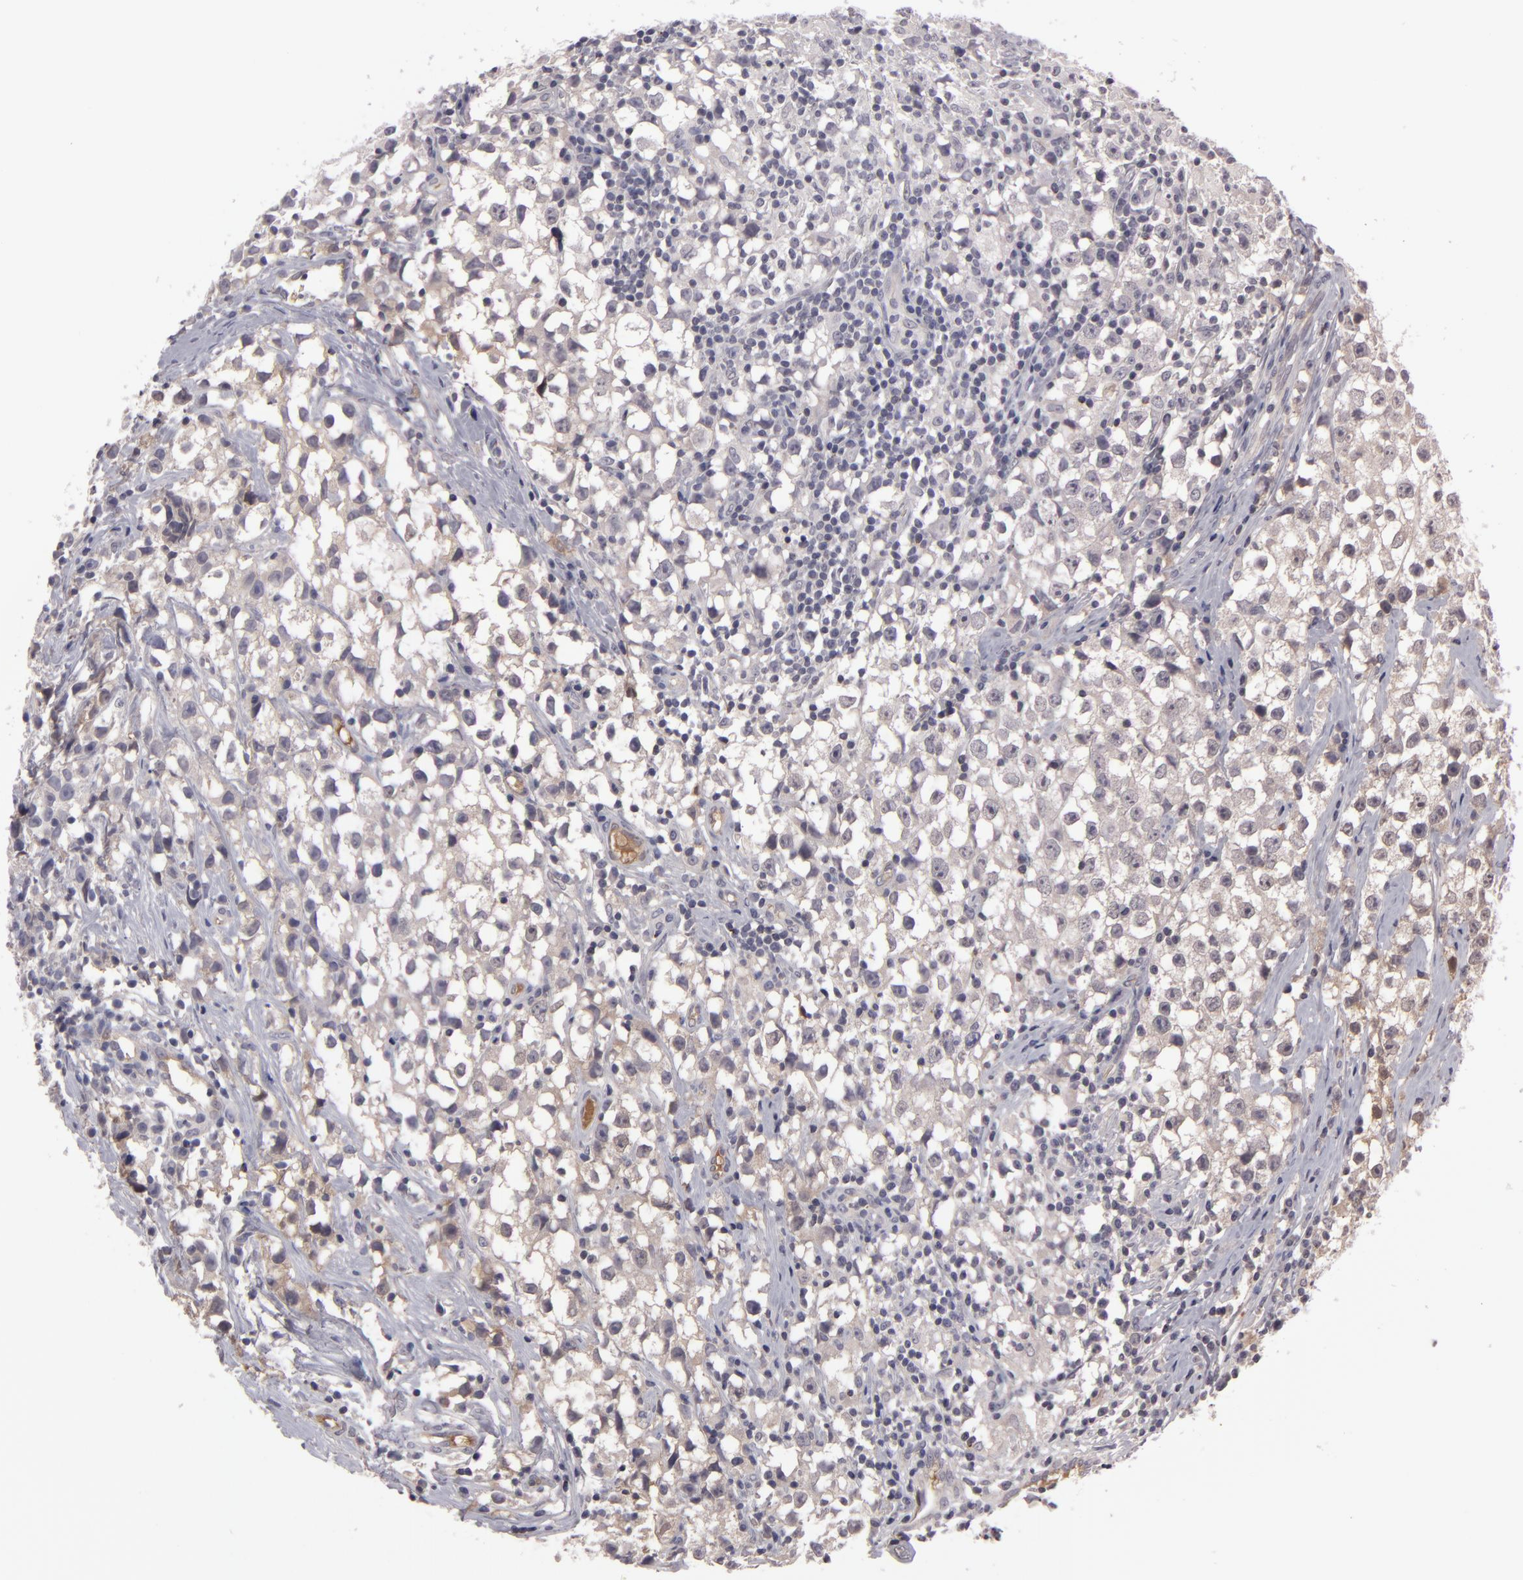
{"staining": {"intensity": "weak", "quantity": "<25%", "location": "cytoplasmic/membranous"}, "tissue": "testis cancer", "cell_type": "Tumor cells", "image_type": "cancer", "snomed": [{"axis": "morphology", "description": "Seminoma, NOS"}, {"axis": "topography", "description": "Testis"}], "caption": "Immunohistochemical staining of human testis cancer reveals no significant staining in tumor cells. Brightfield microscopy of immunohistochemistry (IHC) stained with DAB (brown) and hematoxylin (blue), captured at high magnification.", "gene": "ITIH4", "patient": {"sex": "male", "age": 35}}